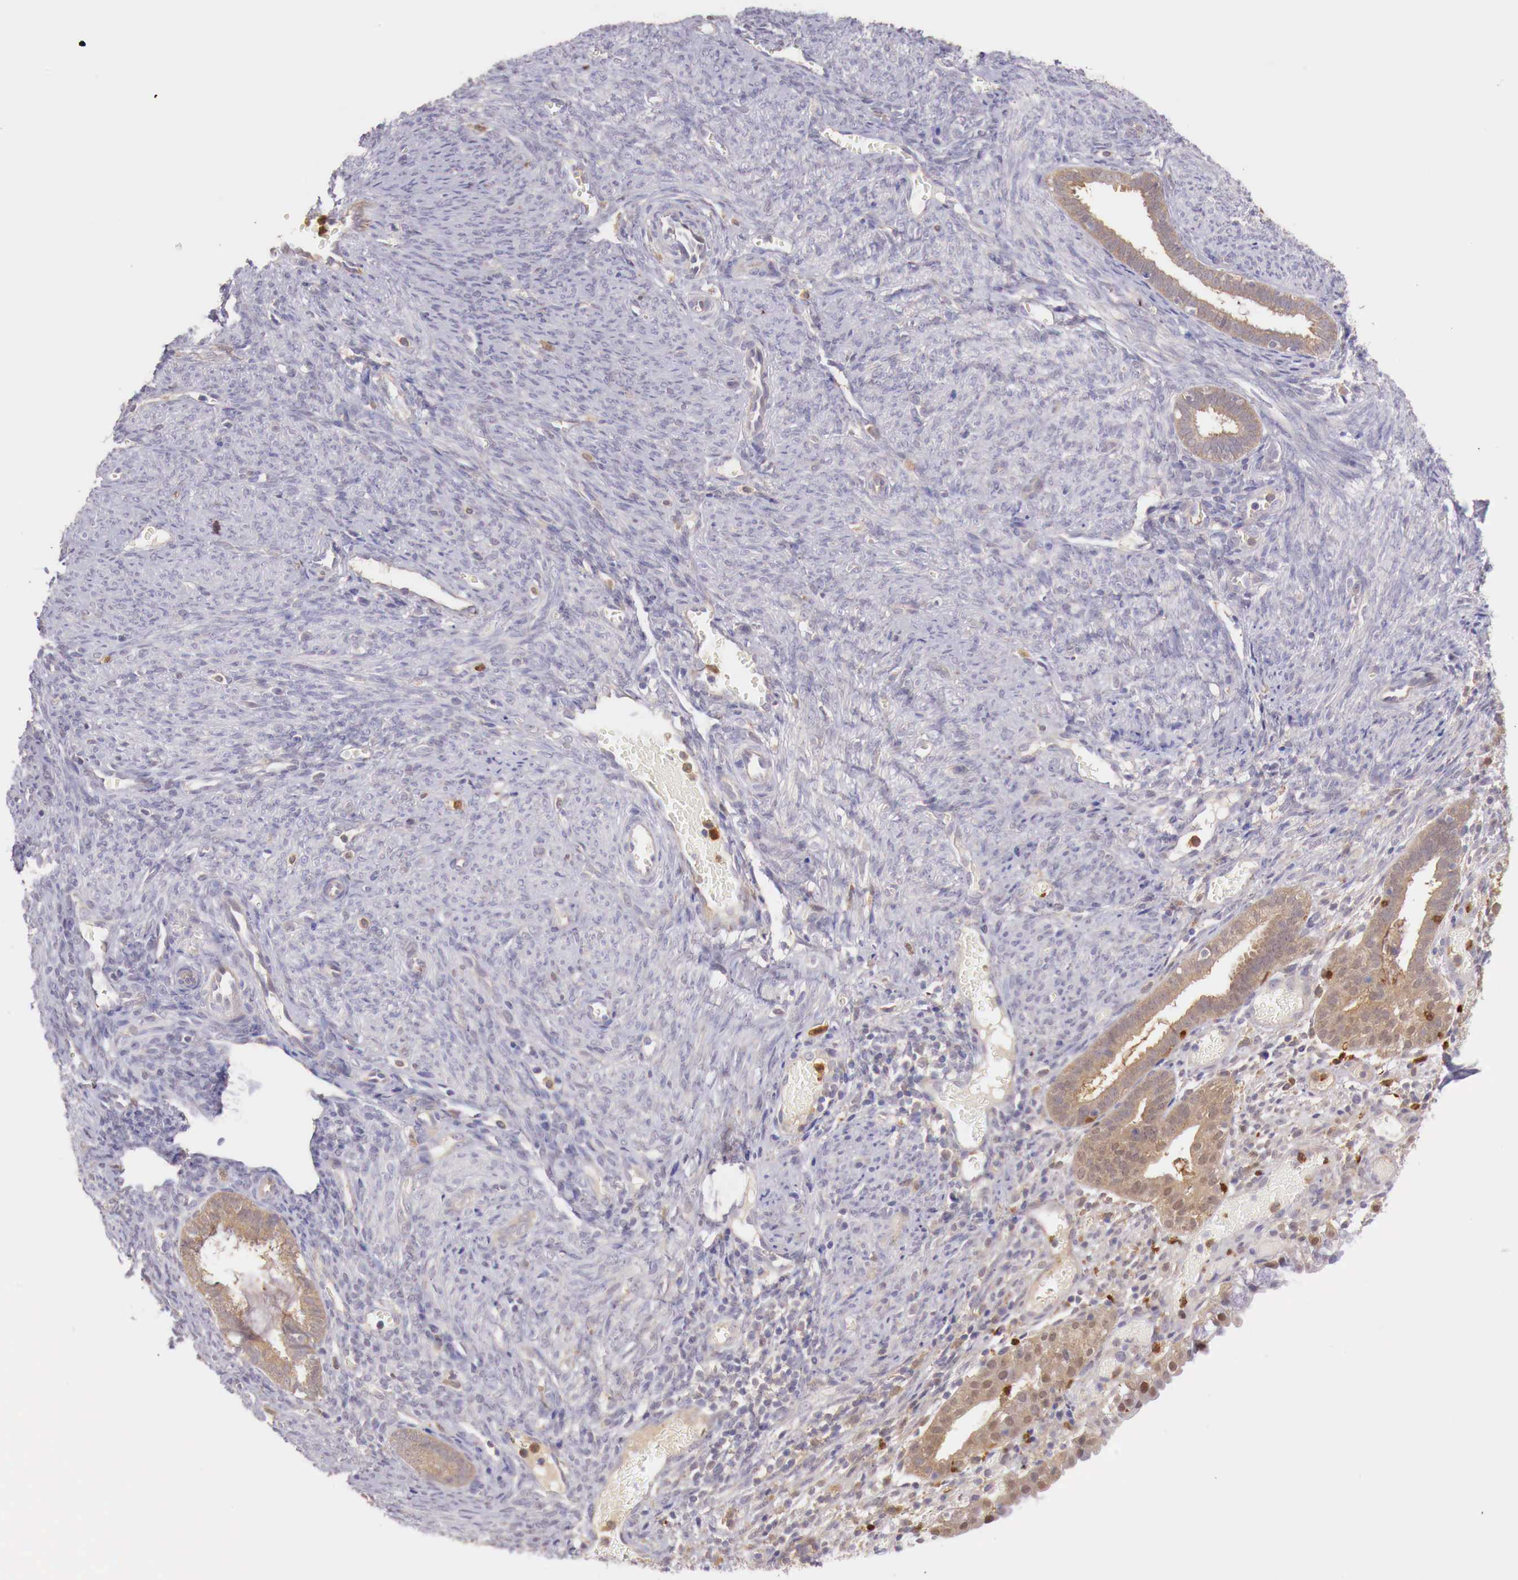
{"staining": {"intensity": "negative", "quantity": "none", "location": "none"}, "tissue": "endometrium", "cell_type": "Cells in endometrial stroma", "image_type": "normal", "snomed": [{"axis": "morphology", "description": "Normal tissue, NOS"}, {"axis": "topography", "description": "Uterus"}], "caption": "Immunohistochemistry of normal endometrium demonstrates no expression in cells in endometrial stroma. Nuclei are stained in blue.", "gene": "GAB2", "patient": {"sex": "female", "age": 83}}